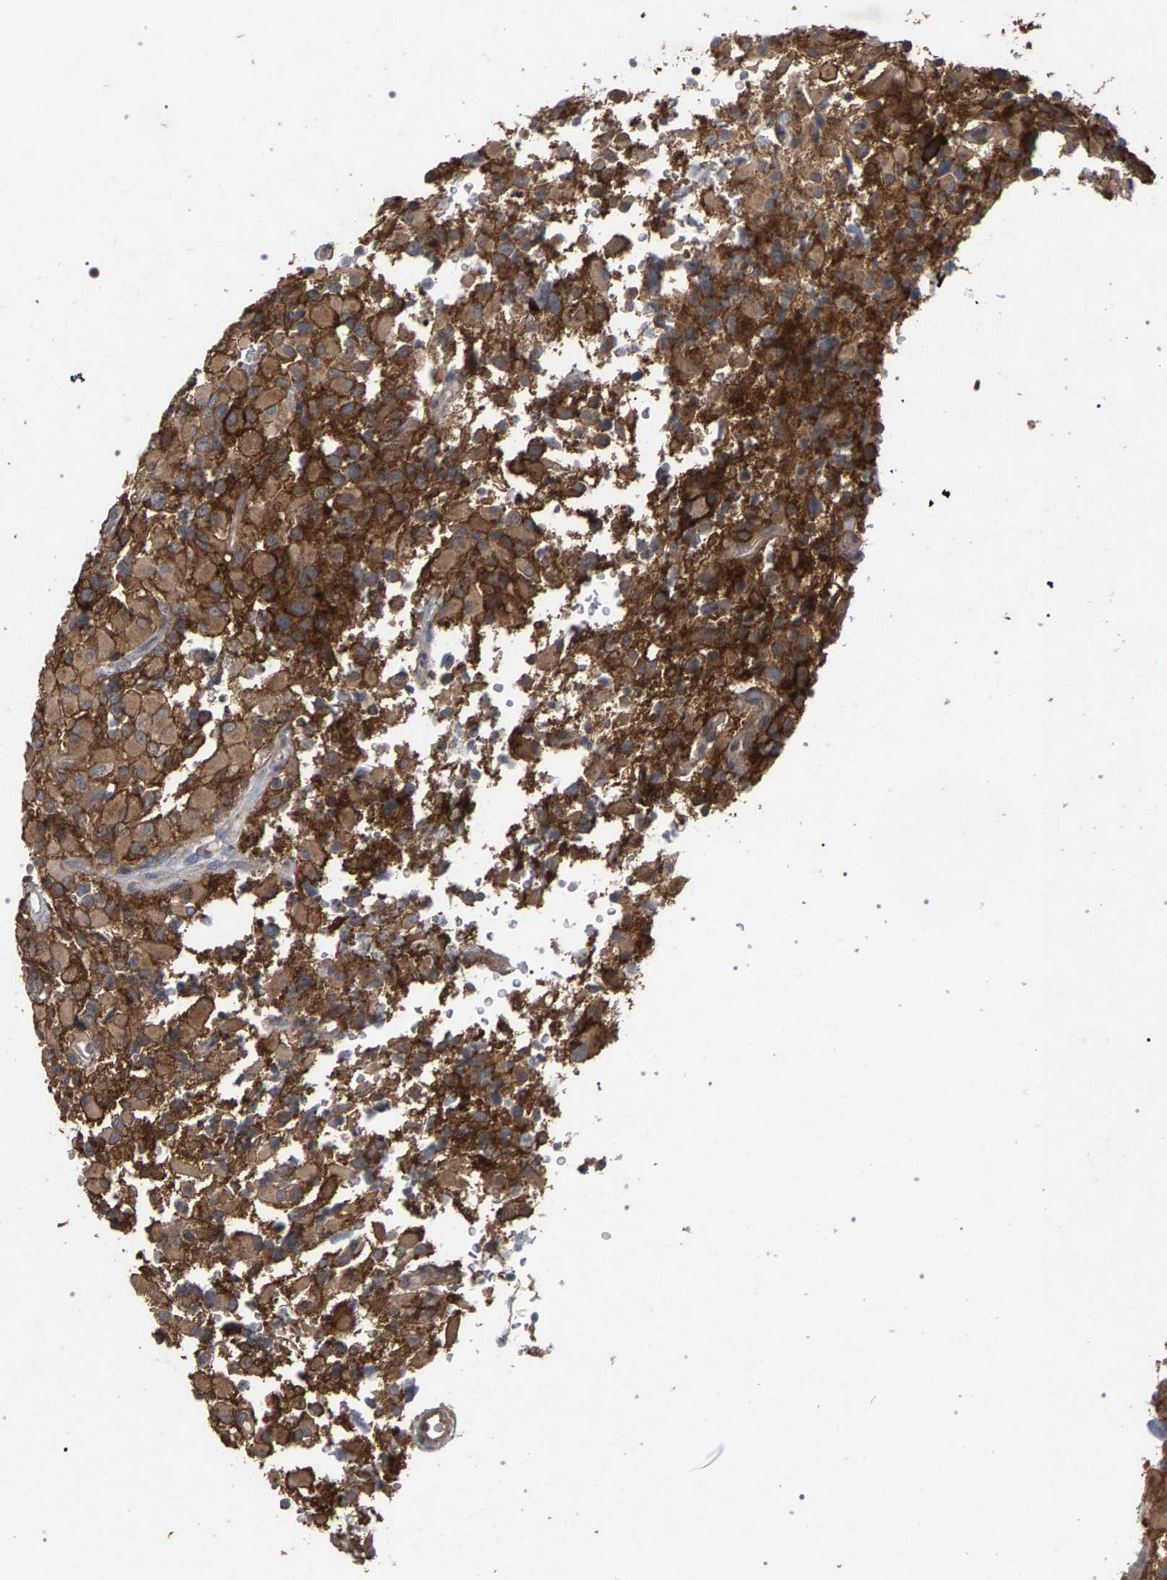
{"staining": {"intensity": "moderate", "quantity": ">75%", "location": "cytoplasmic/membranous"}, "tissue": "glioma", "cell_type": "Tumor cells", "image_type": "cancer", "snomed": [{"axis": "morphology", "description": "Glioma, malignant, High grade"}, {"axis": "topography", "description": "Brain"}], "caption": "There is medium levels of moderate cytoplasmic/membranous expression in tumor cells of glioma, as demonstrated by immunohistochemical staining (brown color).", "gene": "SLC4A4", "patient": {"sex": "male", "age": 71}}